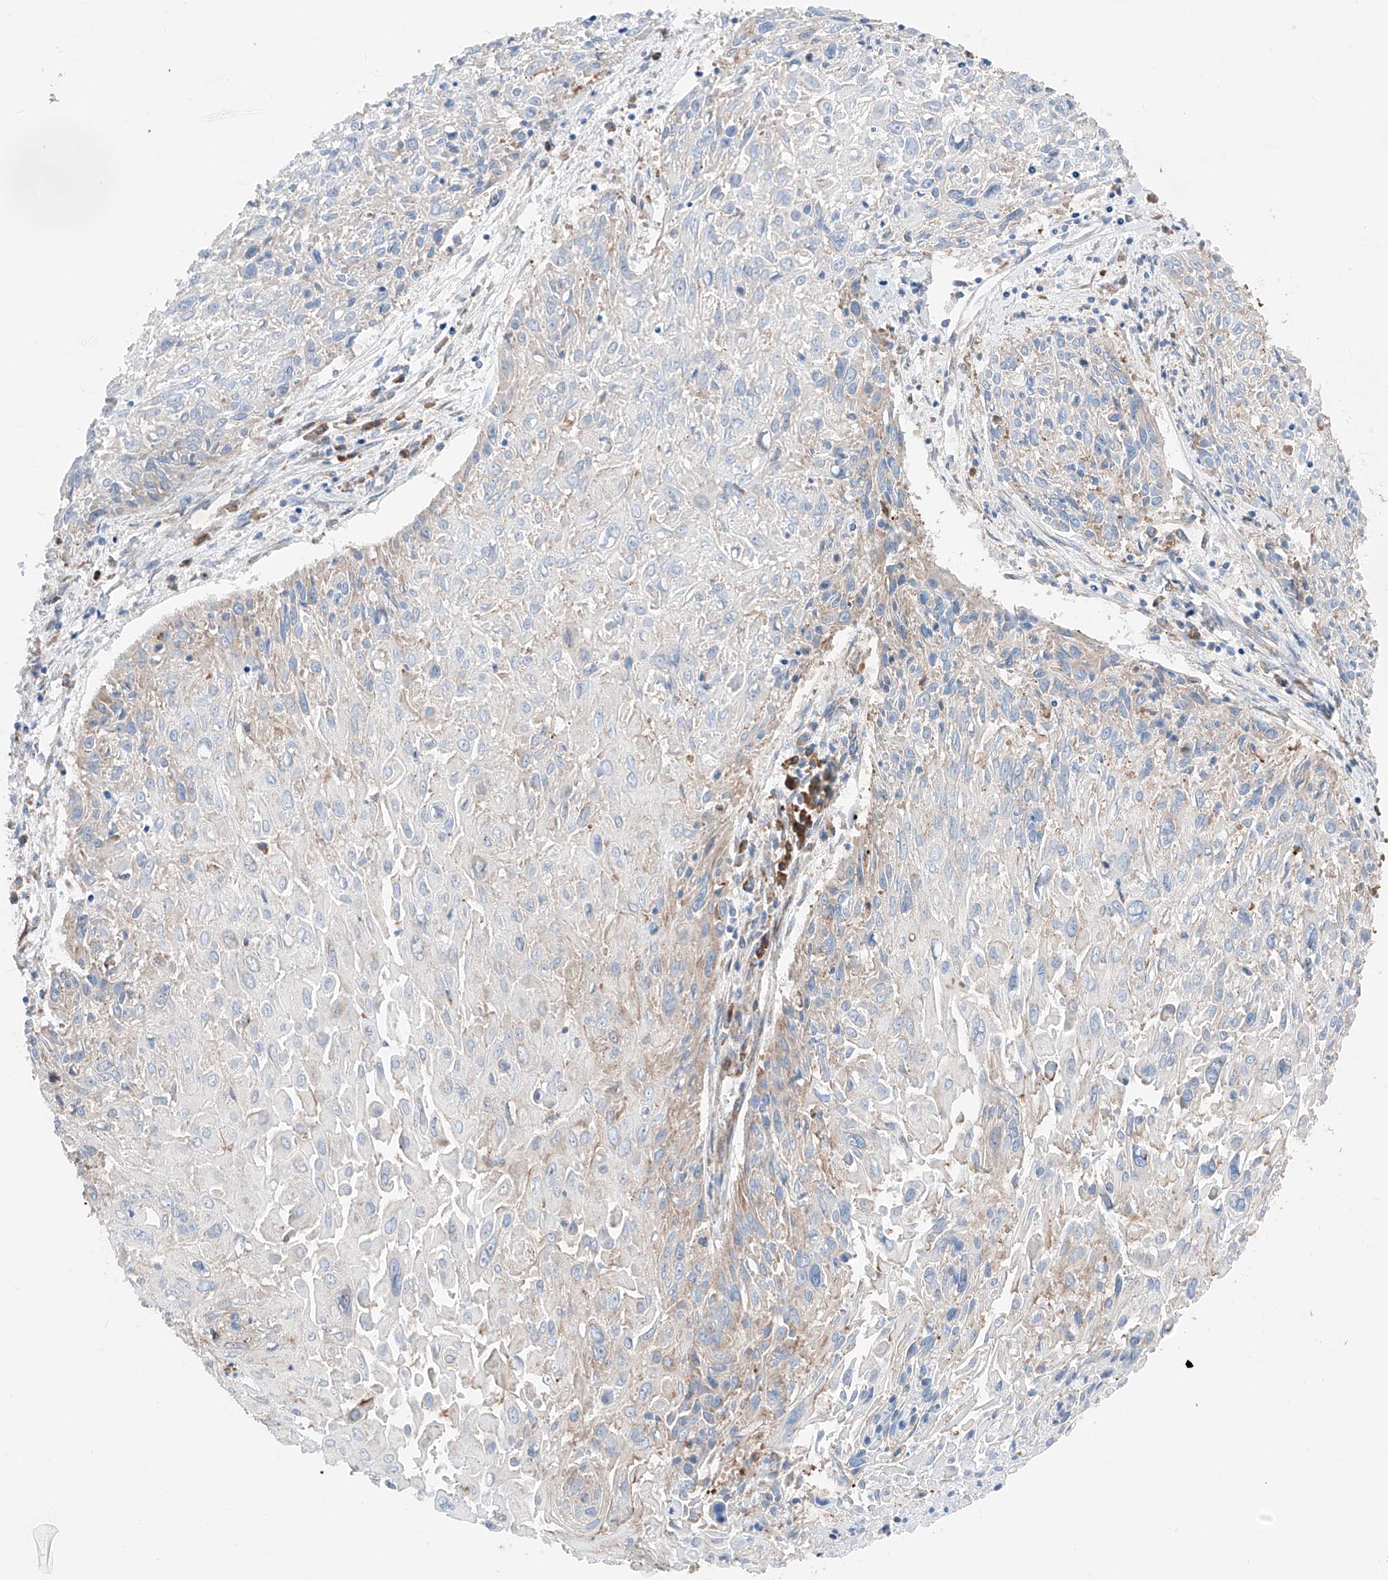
{"staining": {"intensity": "negative", "quantity": "none", "location": "none"}, "tissue": "cervical cancer", "cell_type": "Tumor cells", "image_type": "cancer", "snomed": [{"axis": "morphology", "description": "Squamous cell carcinoma, NOS"}, {"axis": "topography", "description": "Cervix"}], "caption": "Squamous cell carcinoma (cervical) was stained to show a protein in brown. There is no significant positivity in tumor cells.", "gene": "CRELD1", "patient": {"sex": "female", "age": 51}}